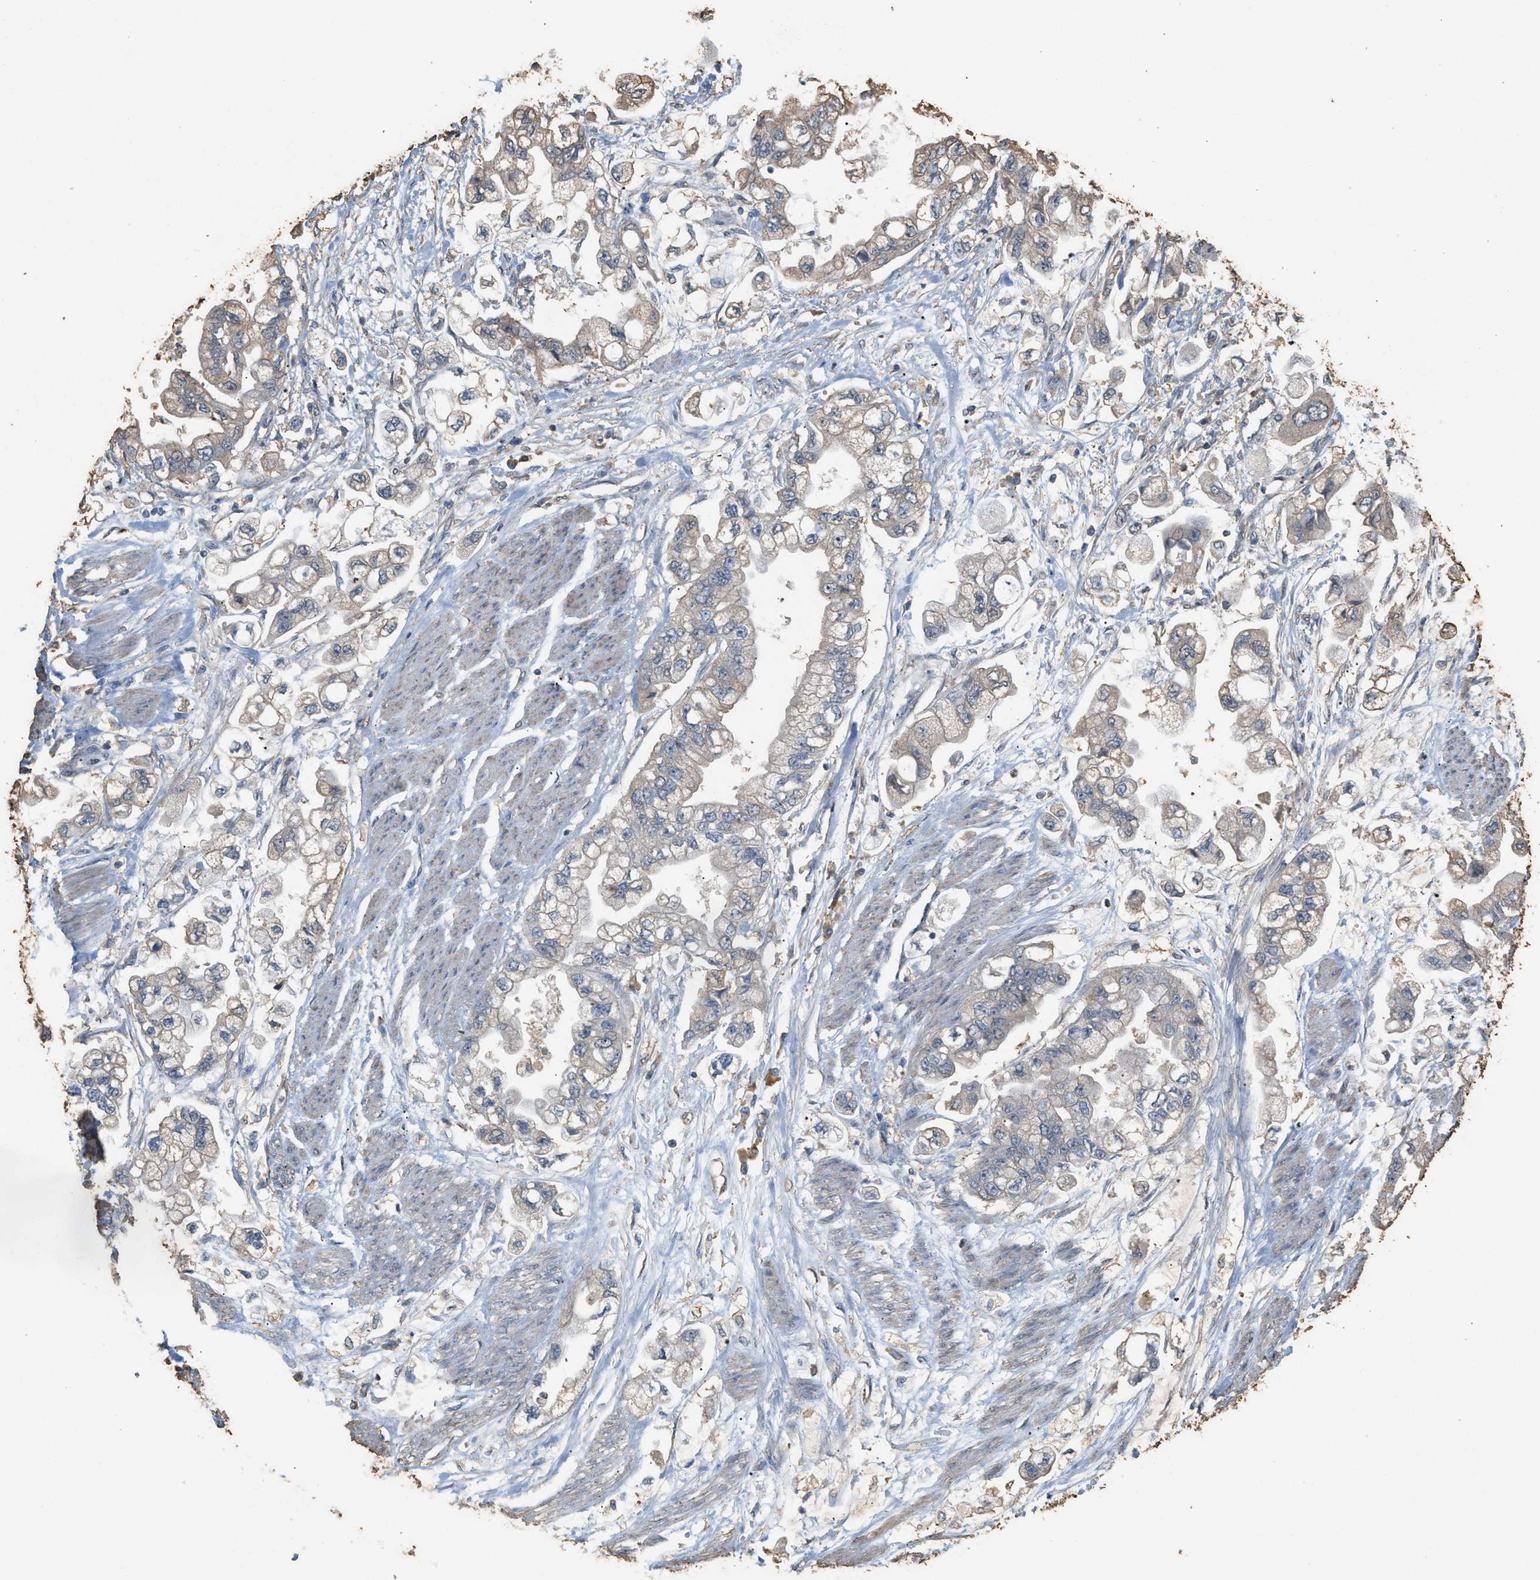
{"staining": {"intensity": "negative", "quantity": "none", "location": "none"}, "tissue": "stomach cancer", "cell_type": "Tumor cells", "image_type": "cancer", "snomed": [{"axis": "morphology", "description": "Normal tissue, NOS"}, {"axis": "morphology", "description": "Adenocarcinoma, NOS"}, {"axis": "topography", "description": "Stomach"}], "caption": "Immunohistochemistry (IHC) micrograph of neoplastic tissue: adenocarcinoma (stomach) stained with DAB (3,3'-diaminobenzidine) shows no significant protein positivity in tumor cells.", "gene": "DCAF7", "patient": {"sex": "male", "age": 62}}